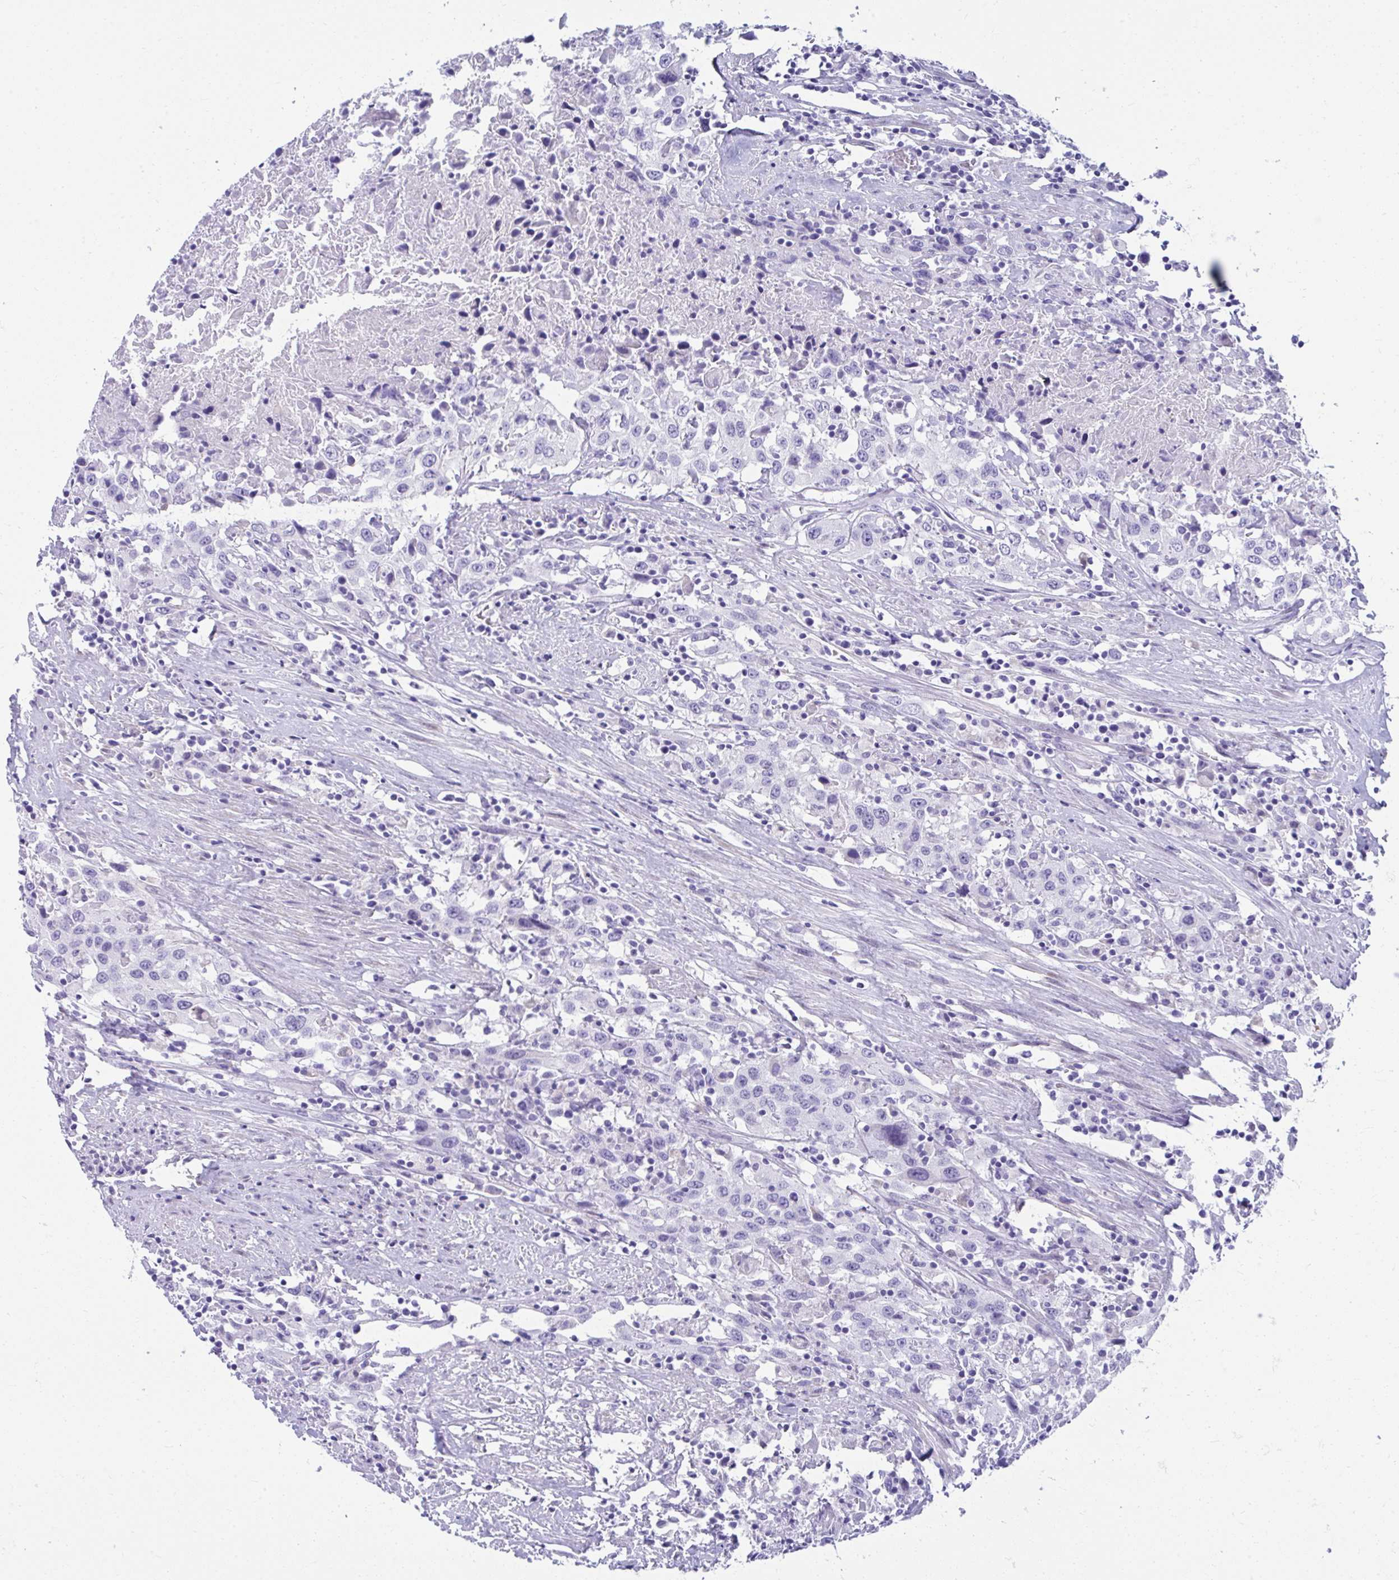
{"staining": {"intensity": "negative", "quantity": "none", "location": "none"}, "tissue": "urothelial cancer", "cell_type": "Tumor cells", "image_type": "cancer", "snomed": [{"axis": "morphology", "description": "Urothelial carcinoma, High grade"}, {"axis": "topography", "description": "Urinary bladder"}], "caption": "Photomicrograph shows no protein expression in tumor cells of urothelial cancer tissue. (DAB IHC visualized using brightfield microscopy, high magnification).", "gene": "ISL1", "patient": {"sex": "male", "age": 61}}